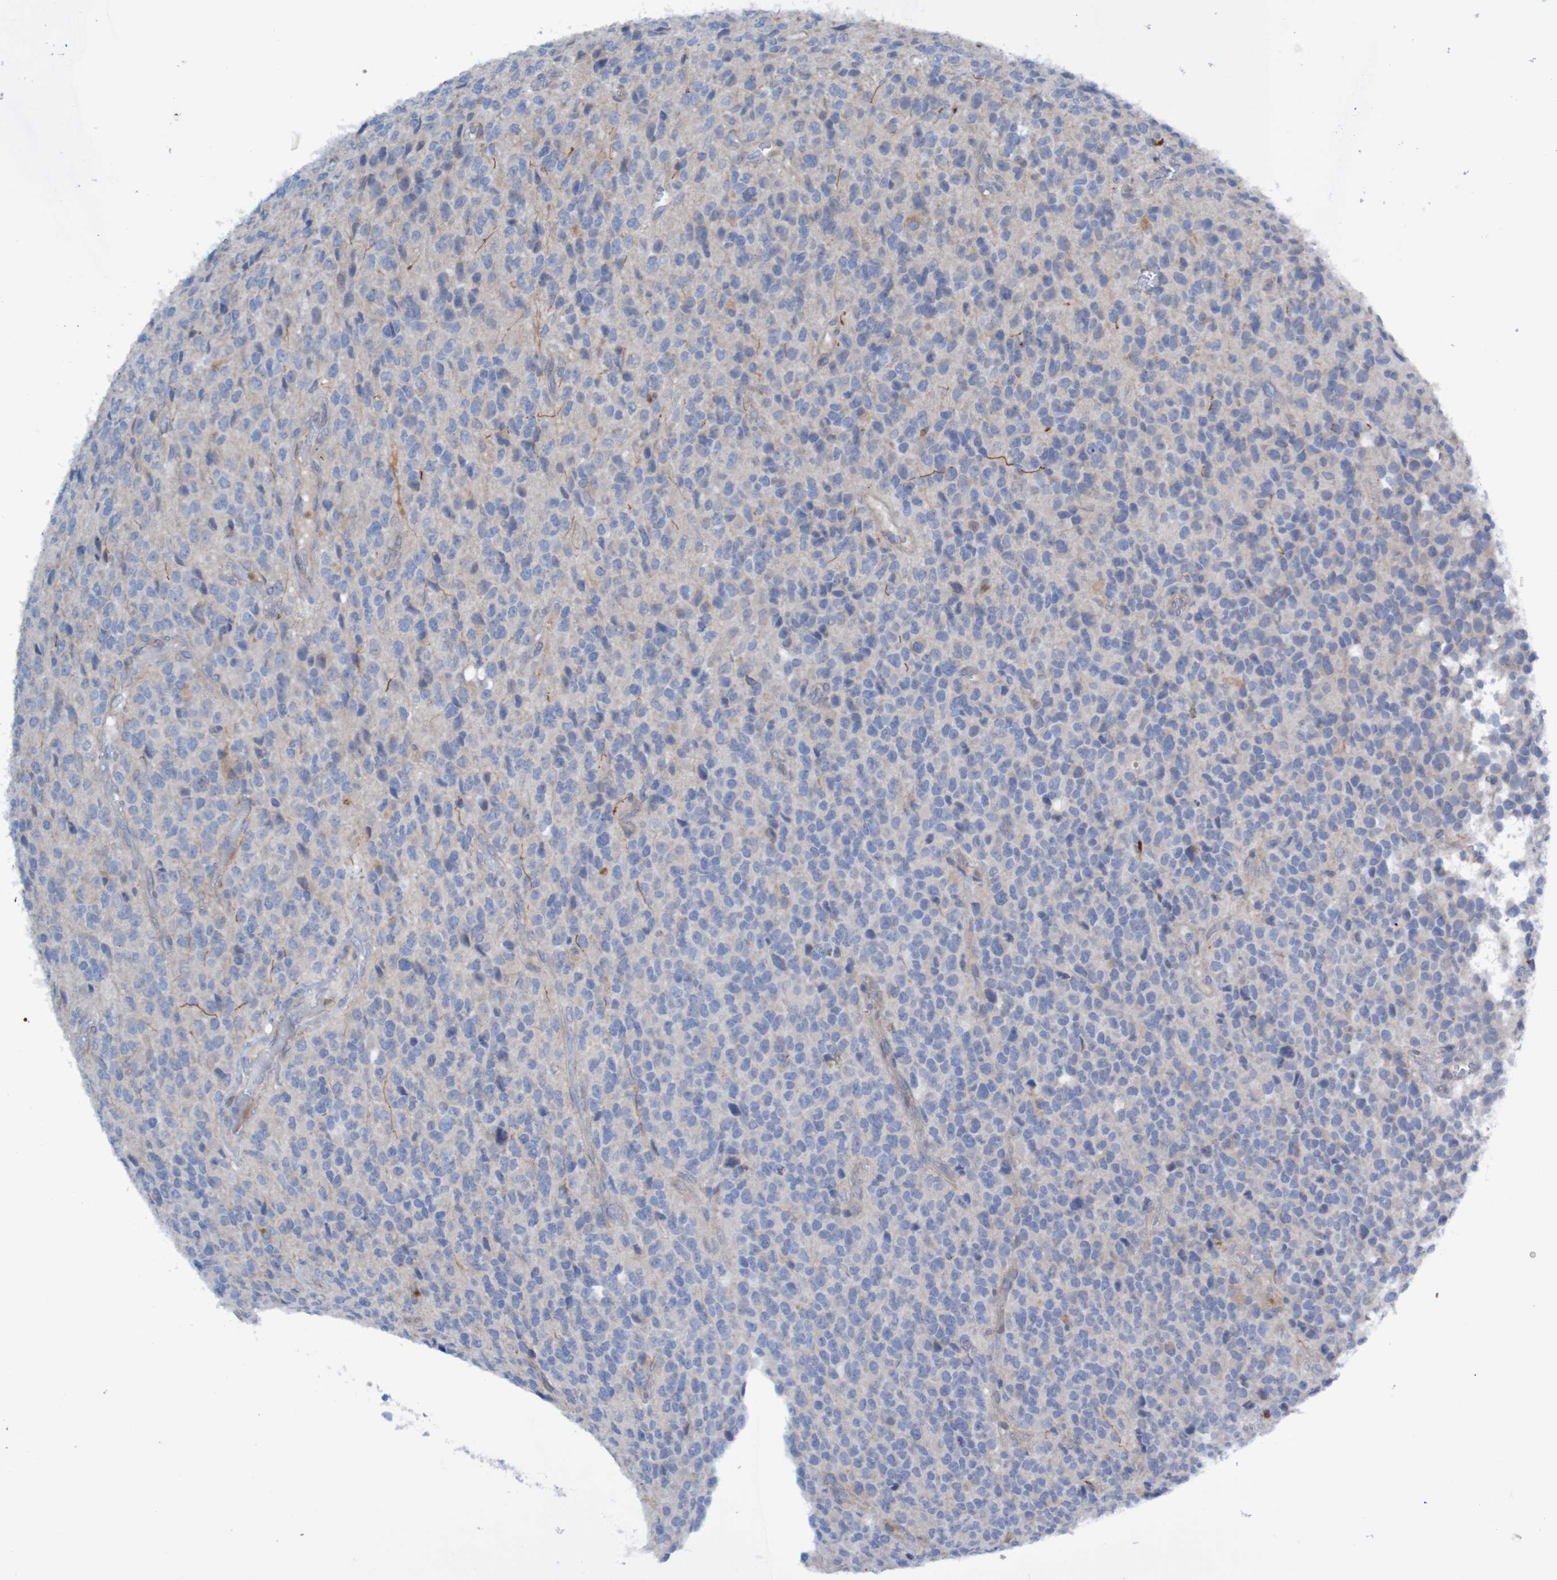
{"staining": {"intensity": "negative", "quantity": "none", "location": "none"}, "tissue": "glioma", "cell_type": "Tumor cells", "image_type": "cancer", "snomed": [{"axis": "morphology", "description": "Glioma, malignant, High grade"}, {"axis": "topography", "description": "pancreas cauda"}], "caption": "The immunohistochemistry (IHC) micrograph has no significant staining in tumor cells of glioma tissue.", "gene": "ANGPT4", "patient": {"sex": "male", "age": 60}}